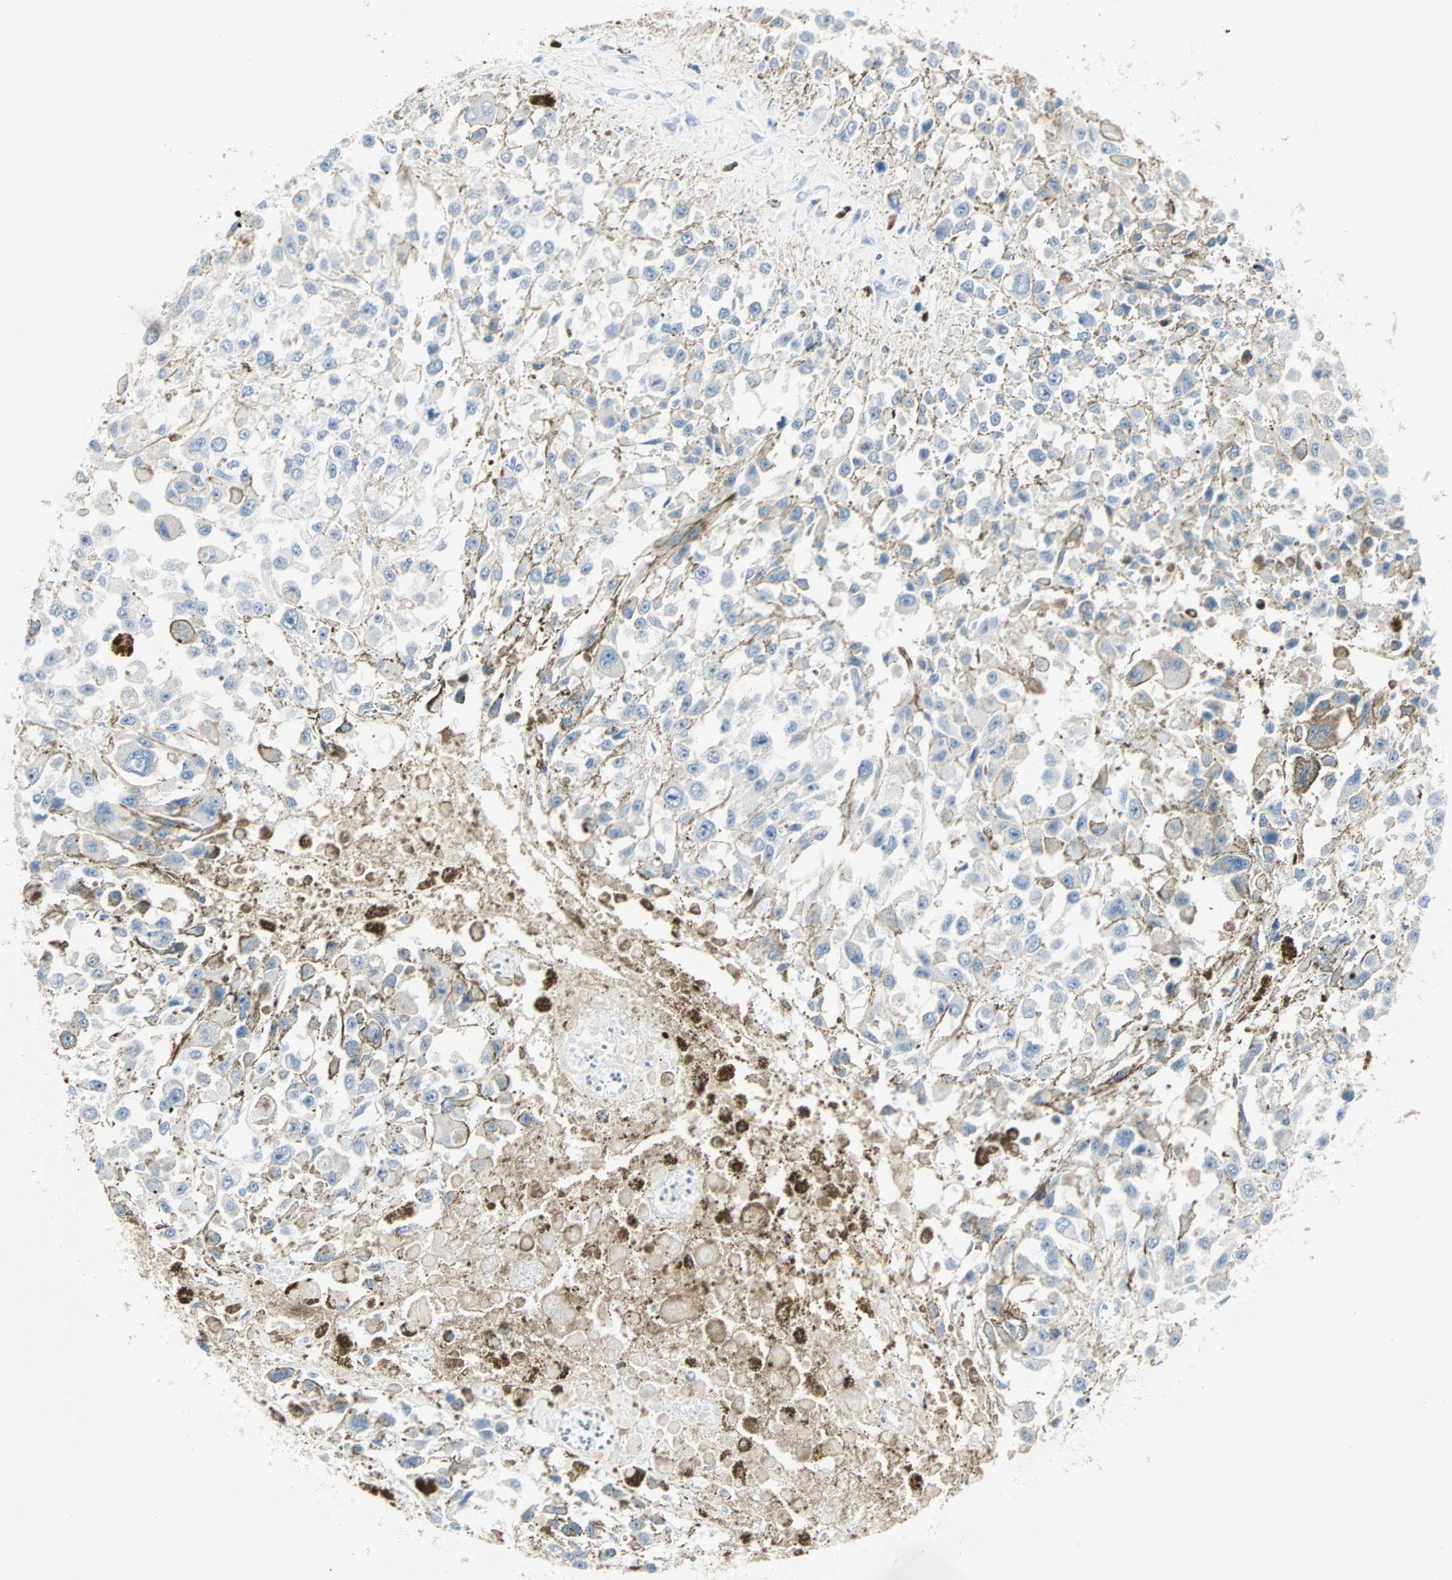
{"staining": {"intensity": "negative", "quantity": "none", "location": "none"}, "tissue": "melanoma", "cell_type": "Tumor cells", "image_type": "cancer", "snomed": [{"axis": "morphology", "description": "Malignant melanoma, Metastatic site"}, {"axis": "topography", "description": "Lymph node"}], "caption": "Tumor cells are negative for protein expression in human melanoma.", "gene": "NEFH", "patient": {"sex": "male", "age": 59}}